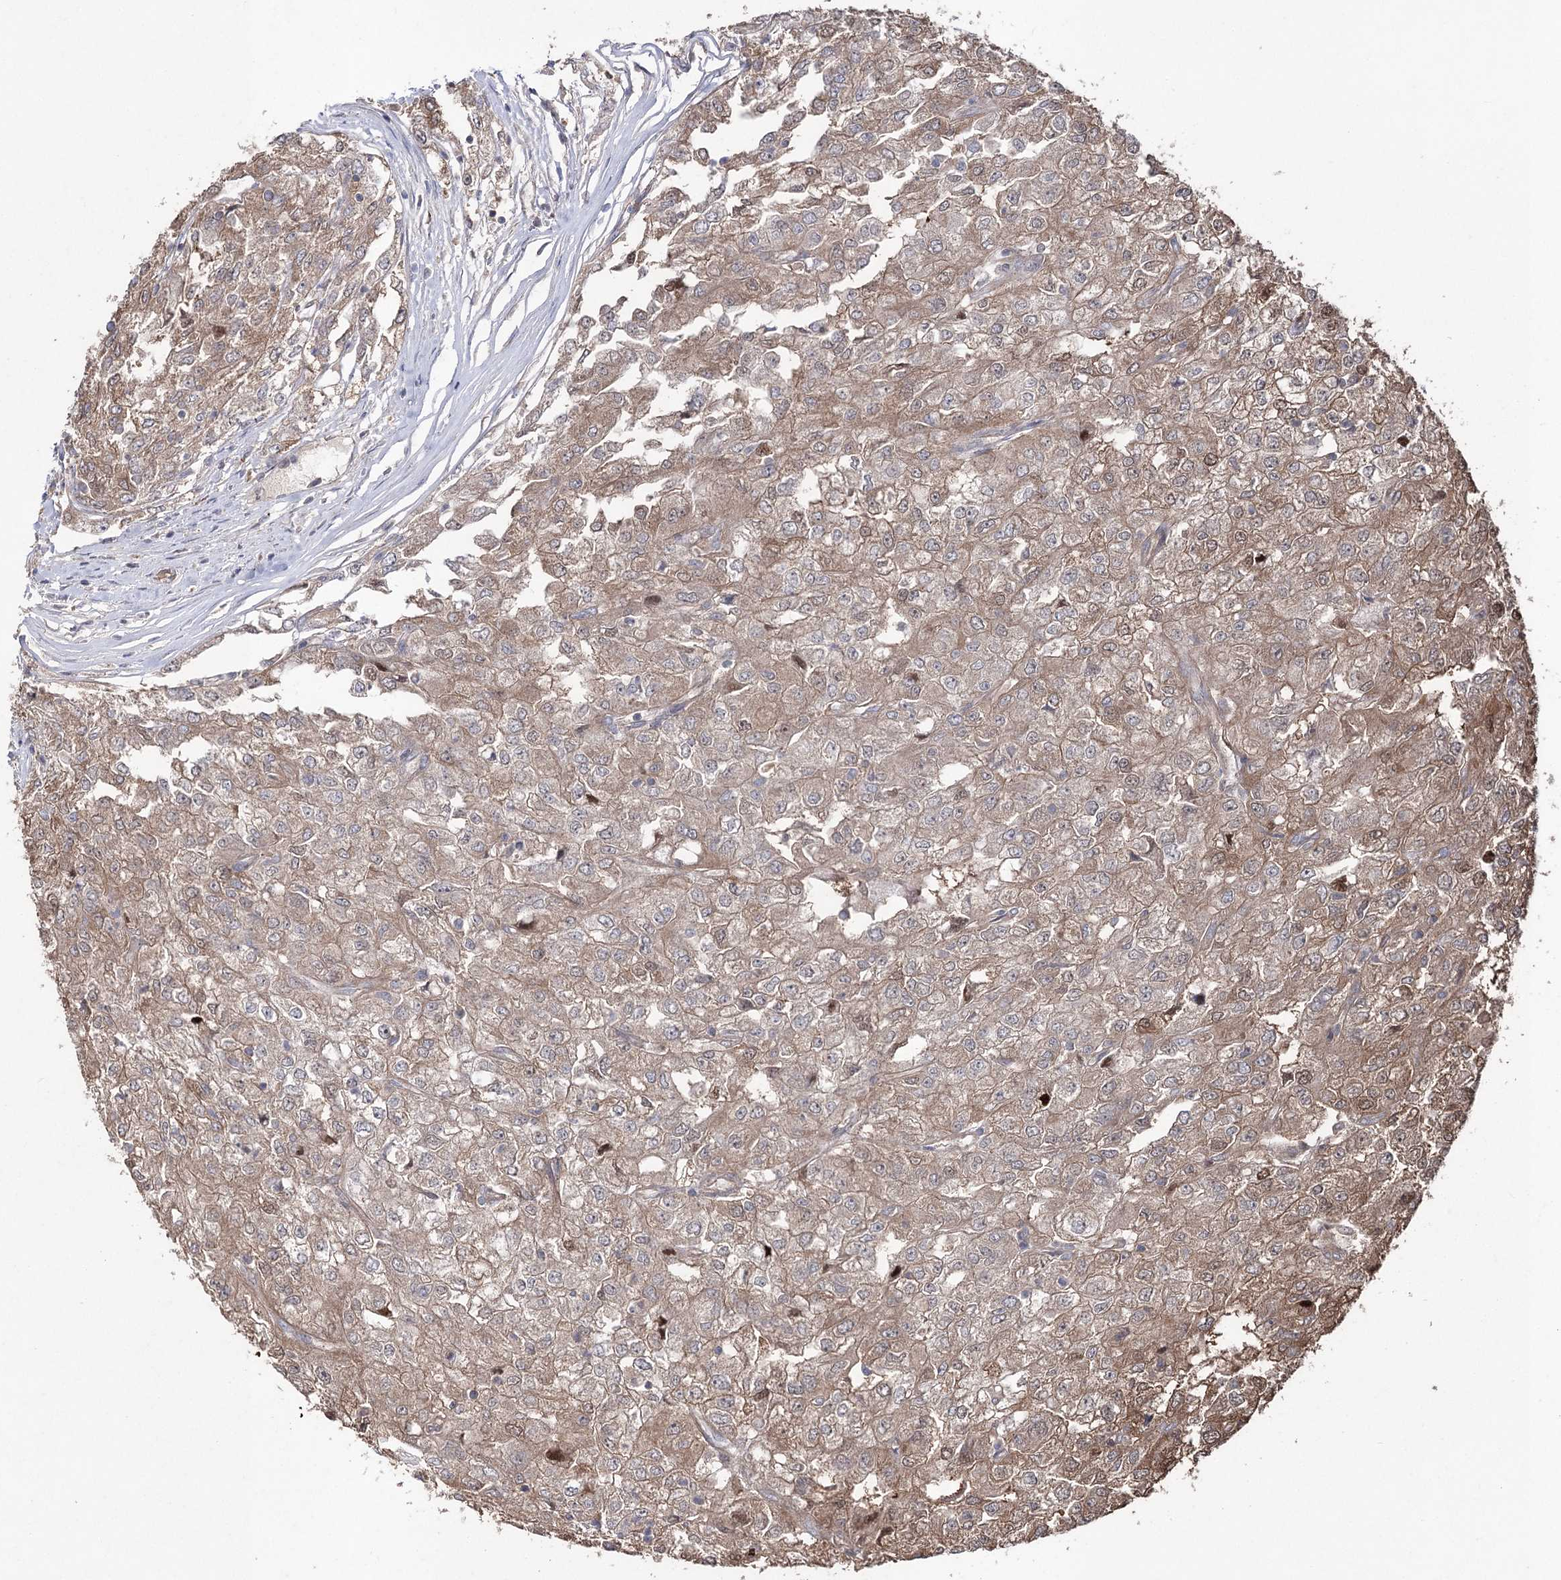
{"staining": {"intensity": "moderate", "quantity": ">75%", "location": "cytoplasmic/membranous"}, "tissue": "renal cancer", "cell_type": "Tumor cells", "image_type": "cancer", "snomed": [{"axis": "morphology", "description": "Adenocarcinoma, NOS"}, {"axis": "topography", "description": "Kidney"}], "caption": "Moderate cytoplasmic/membranous positivity is appreciated in about >75% of tumor cells in renal cancer. (DAB (3,3'-diaminobenzidine) IHC with brightfield microscopy, high magnification).", "gene": "LARS2", "patient": {"sex": "female", "age": 54}}